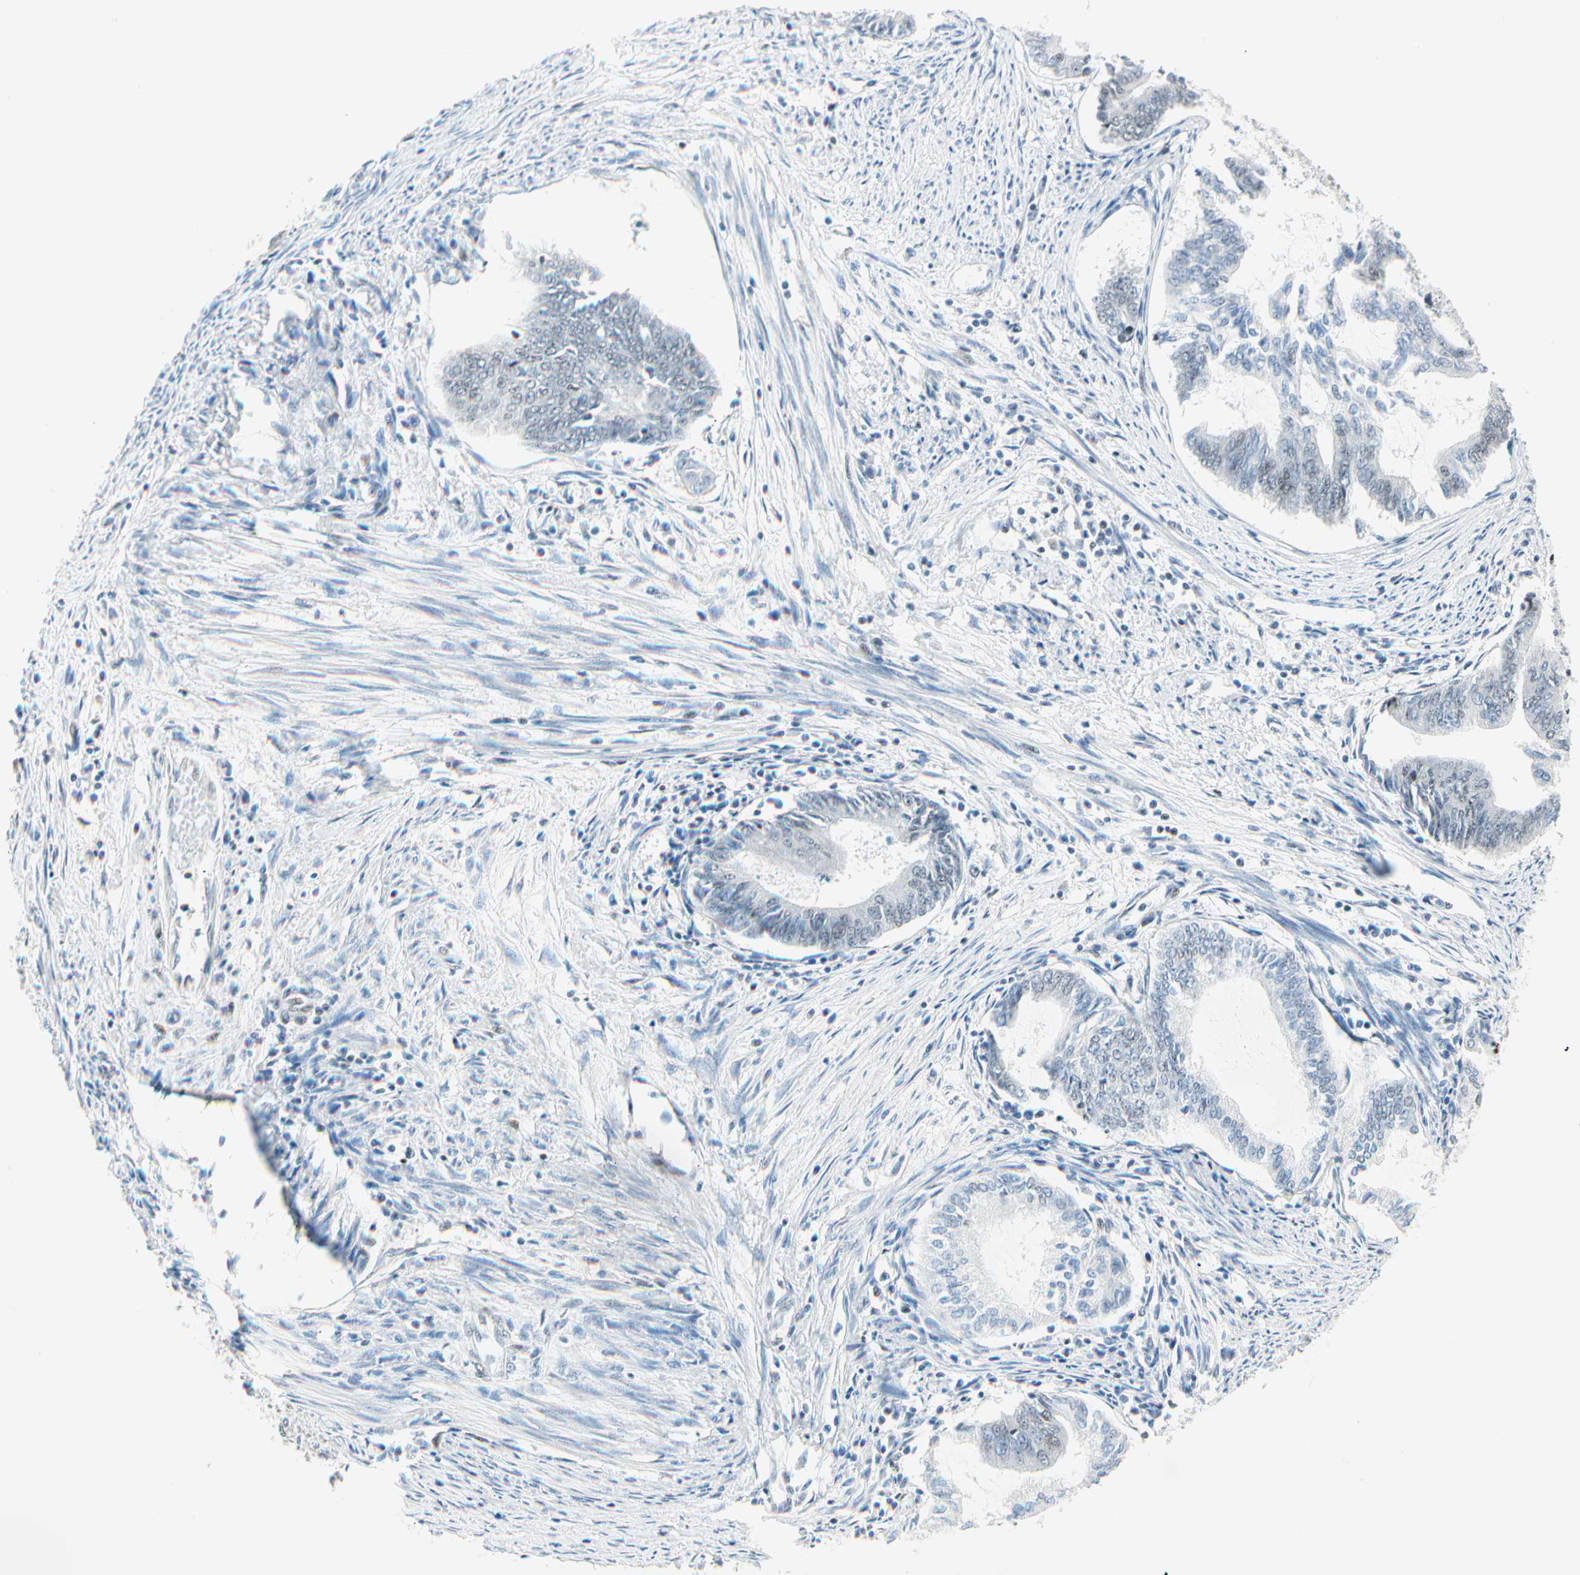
{"staining": {"intensity": "negative", "quantity": "none", "location": "none"}, "tissue": "endometrial cancer", "cell_type": "Tumor cells", "image_type": "cancer", "snomed": [{"axis": "morphology", "description": "Adenocarcinoma, NOS"}, {"axis": "topography", "description": "Endometrium"}], "caption": "IHC micrograph of neoplastic tissue: human endometrial adenocarcinoma stained with DAB (3,3'-diaminobenzidine) exhibits no significant protein positivity in tumor cells.", "gene": "PKNOX1", "patient": {"sex": "female", "age": 86}}